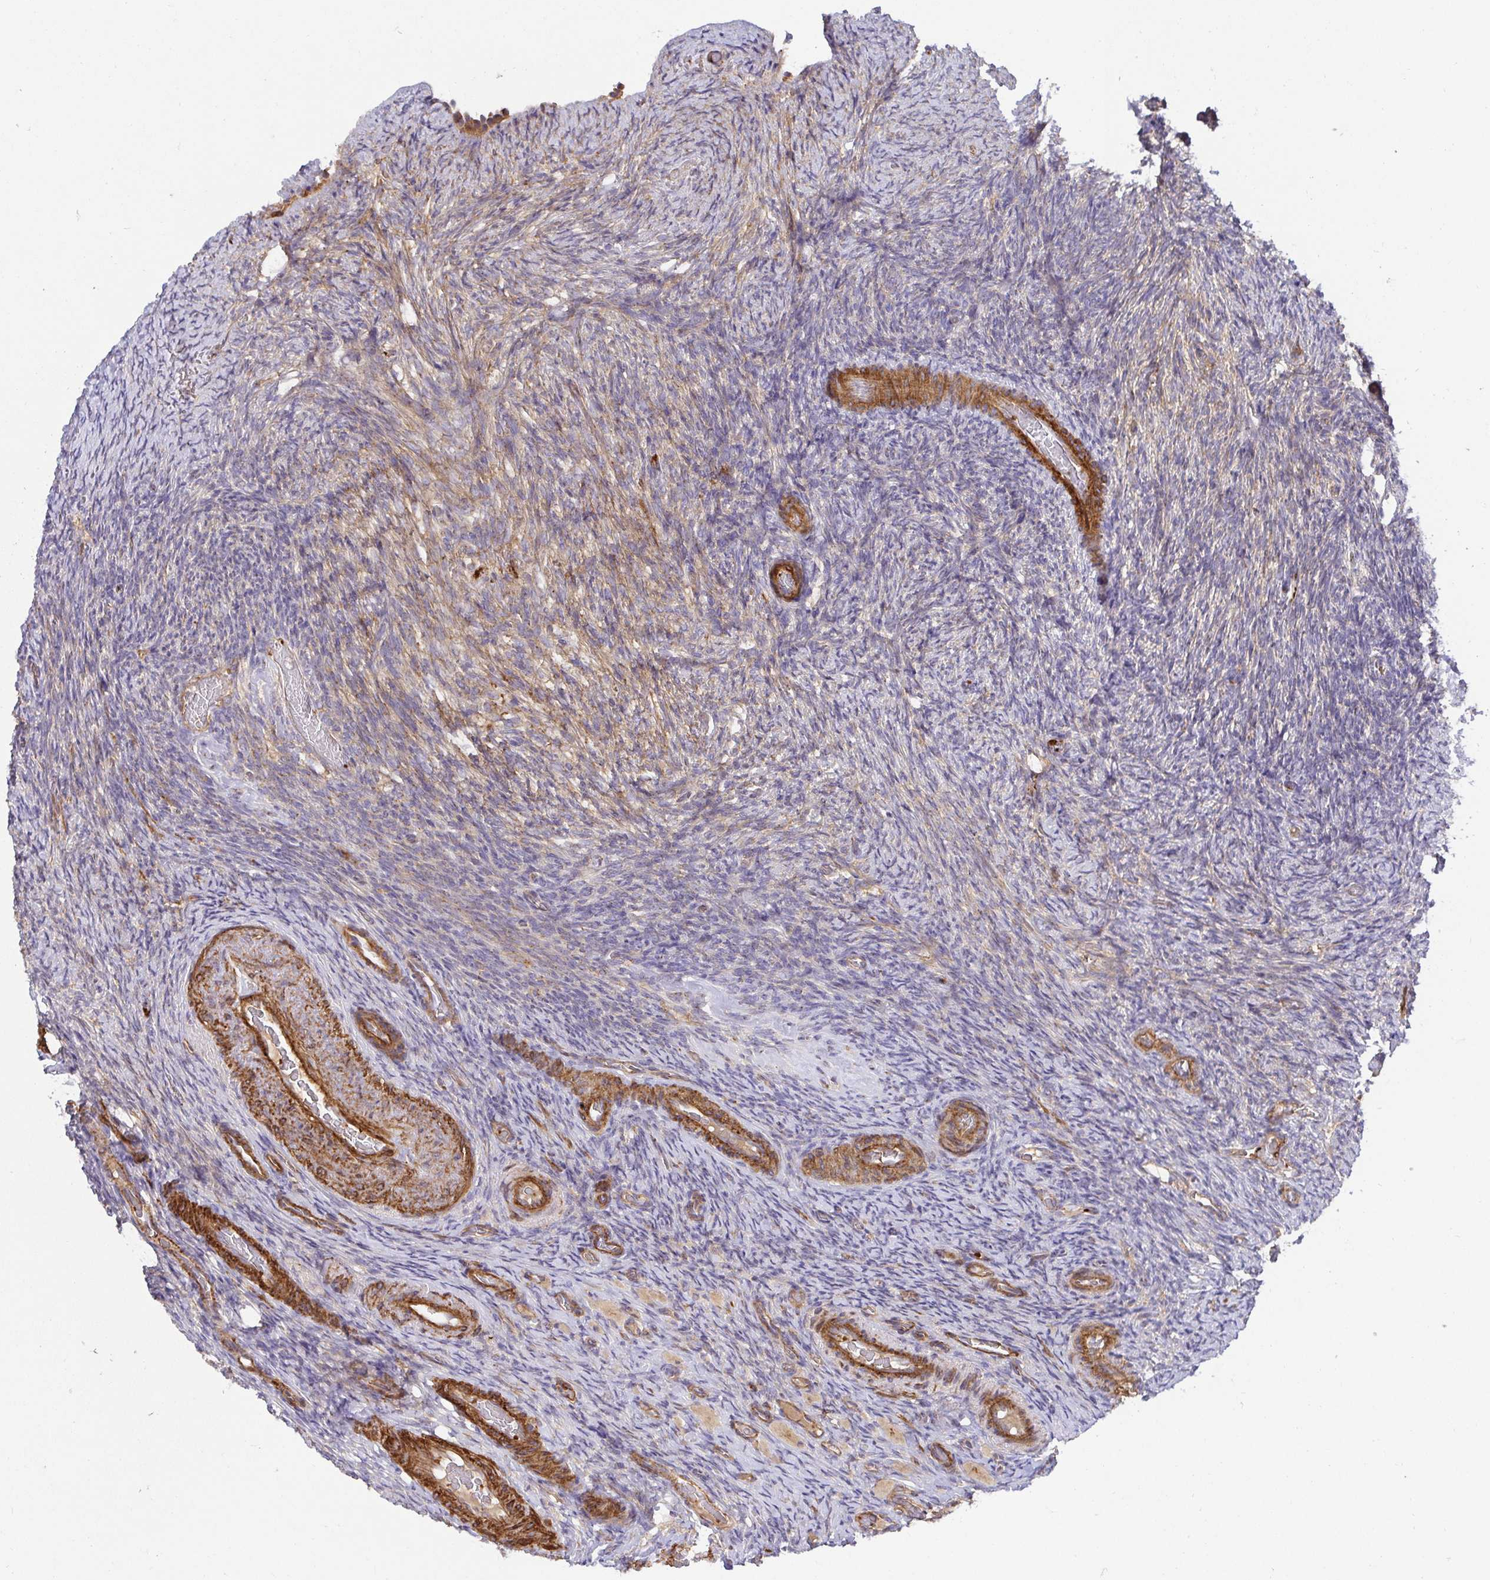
{"staining": {"intensity": "weak", "quantity": "25%-75%", "location": "cytoplasmic/membranous"}, "tissue": "ovary", "cell_type": "Ovarian stroma cells", "image_type": "normal", "snomed": [{"axis": "morphology", "description": "Normal tissue, NOS"}, {"axis": "topography", "description": "Ovary"}], "caption": "This micrograph reveals IHC staining of benign ovary, with low weak cytoplasmic/membranous expression in about 25%-75% of ovarian stroma cells.", "gene": "TM9SF4", "patient": {"sex": "female", "age": 34}}